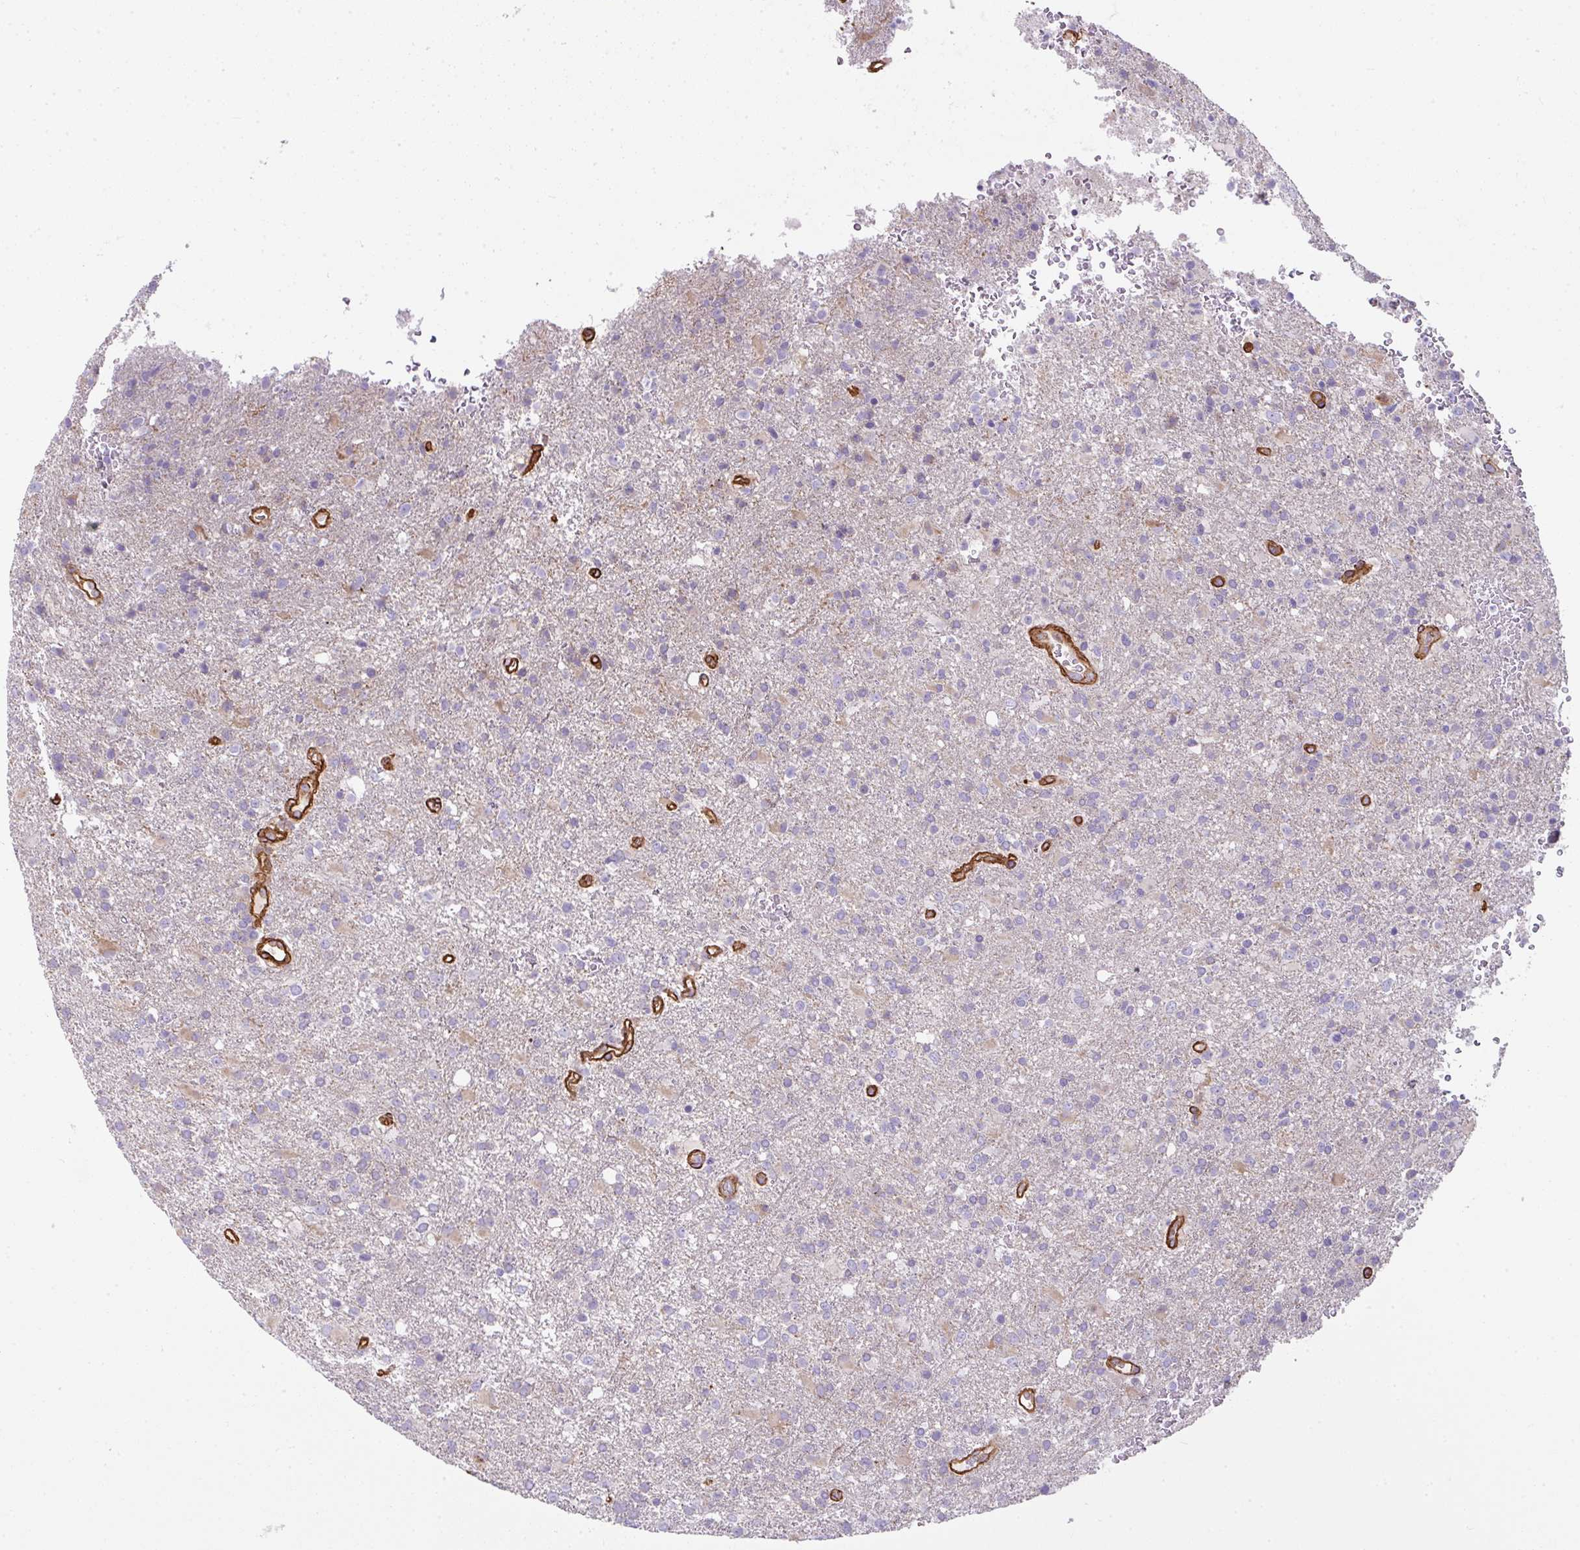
{"staining": {"intensity": "negative", "quantity": "none", "location": "none"}, "tissue": "glioma", "cell_type": "Tumor cells", "image_type": "cancer", "snomed": [{"axis": "morphology", "description": "Glioma, malignant, High grade"}, {"axis": "topography", "description": "Brain"}], "caption": "Histopathology image shows no significant protein staining in tumor cells of glioma.", "gene": "ANKUB1", "patient": {"sex": "female", "age": 74}}